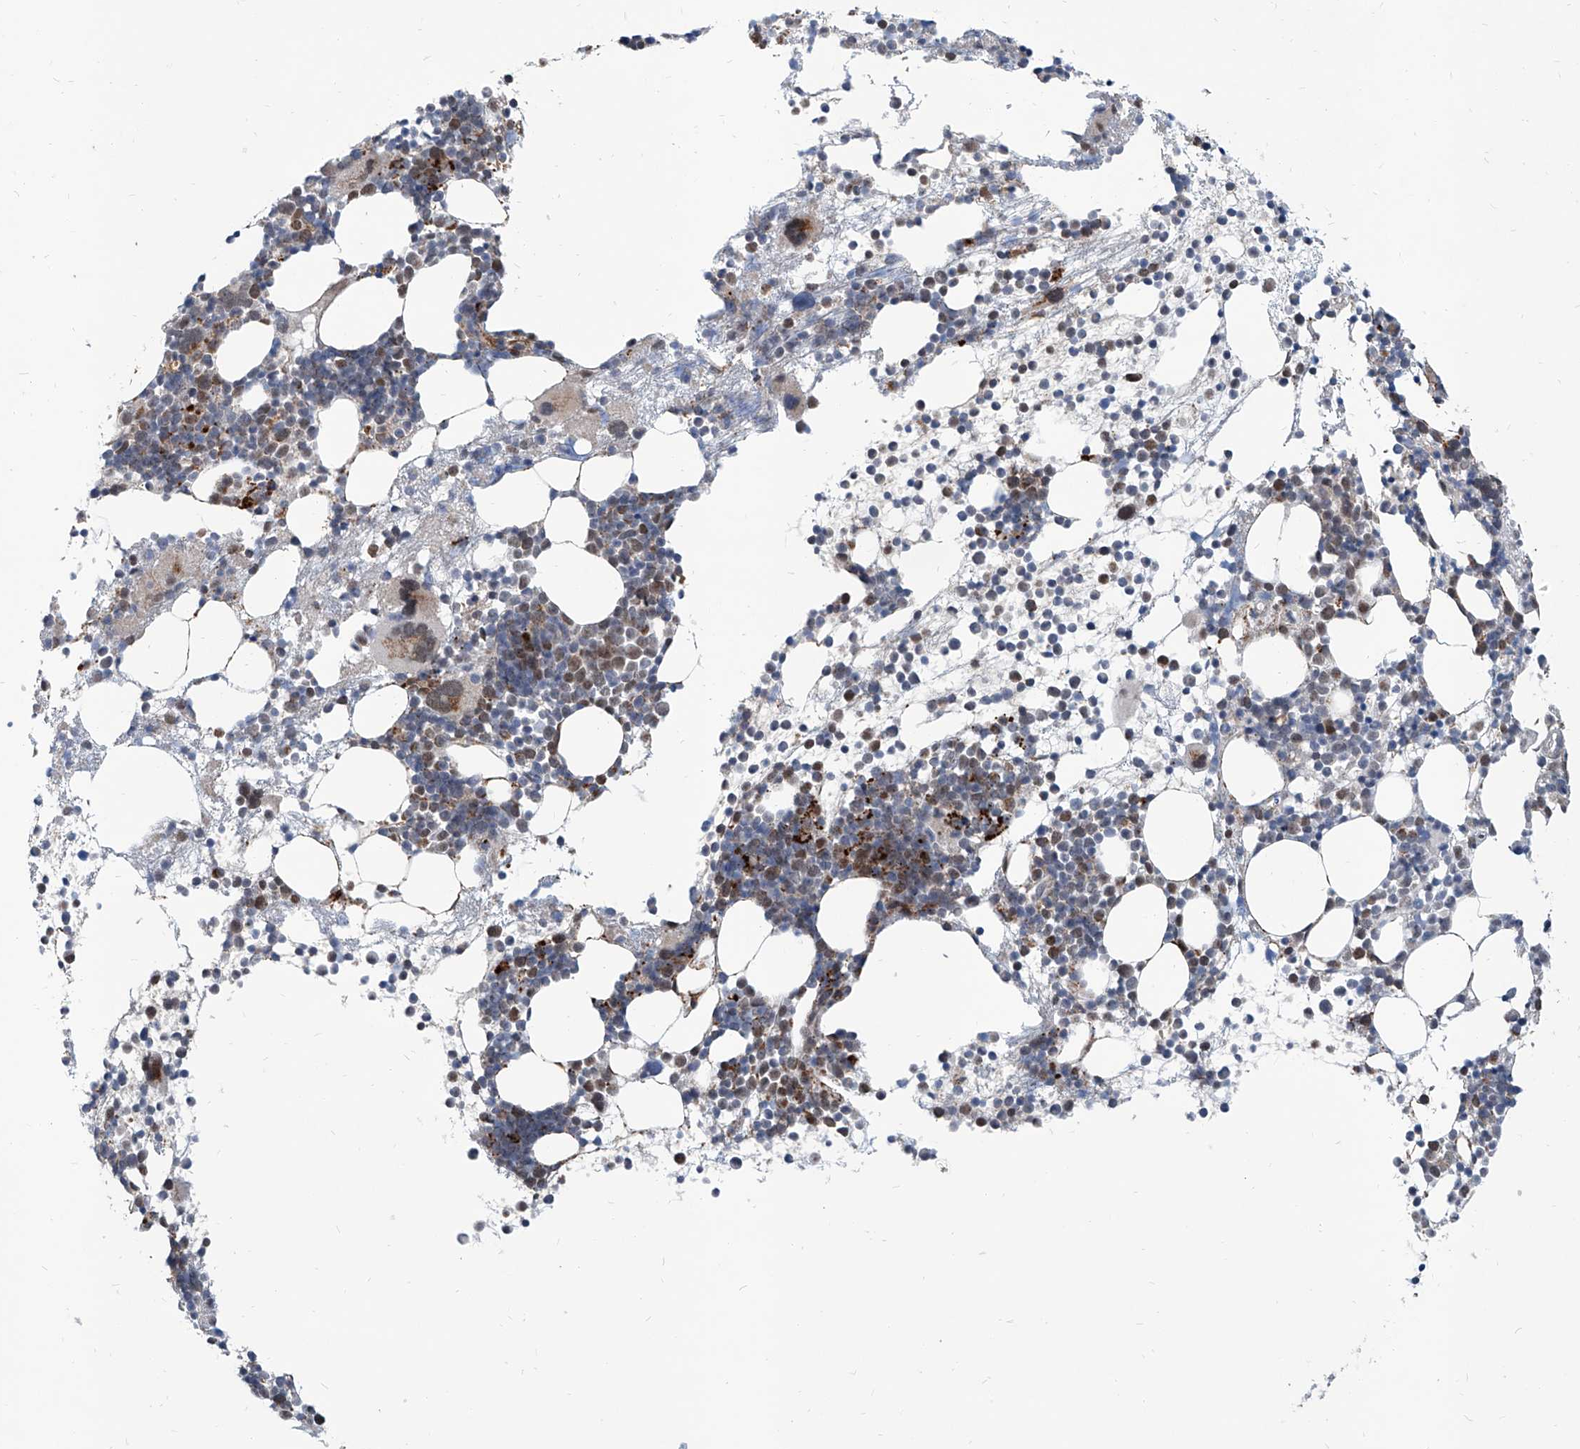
{"staining": {"intensity": "moderate", "quantity": "<25%", "location": "cytoplasmic/membranous"}, "tissue": "bone marrow", "cell_type": "Hematopoietic cells", "image_type": "normal", "snomed": [{"axis": "morphology", "description": "Normal tissue, NOS"}, {"axis": "topography", "description": "Bone marrow"}], "caption": "The immunohistochemical stain highlights moderate cytoplasmic/membranous positivity in hematopoietic cells of unremarkable bone marrow. Nuclei are stained in blue.", "gene": "USP48", "patient": {"sex": "female", "age": 57}}